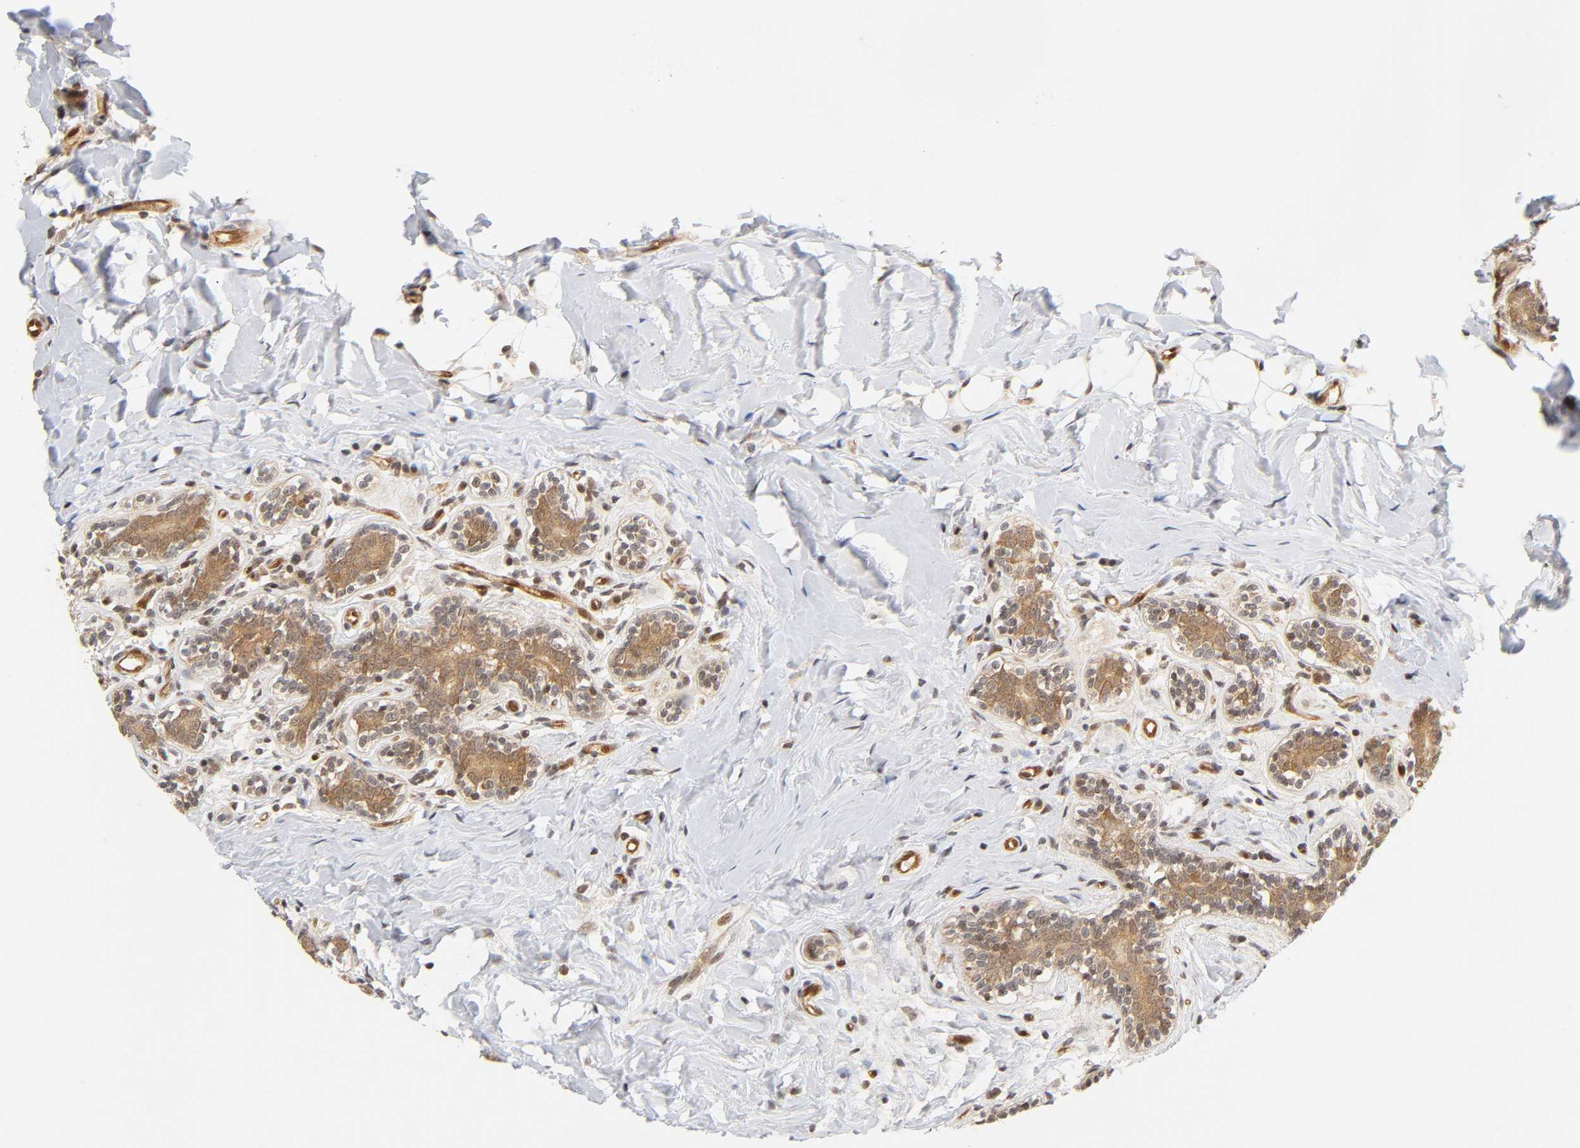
{"staining": {"intensity": "weak", "quantity": ">75%", "location": "cytoplasmic/membranous"}, "tissue": "breast cancer", "cell_type": "Tumor cells", "image_type": "cancer", "snomed": [{"axis": "morphology", "description": "Normal tissue, NOS"}, {"axis": "morphology", "description": "Lobular carcinoma"}, {"axis": "topography", "description": "Breast"}], "caption": "Breast lobular carcinoma stained with DAB immunohistochemistry exhibits low levels of weak cytoplasmic/membranous positivity in about >75% of tumor cells.", "gene": "CDC37", "patient": {"sex": "female", "age": 47}}